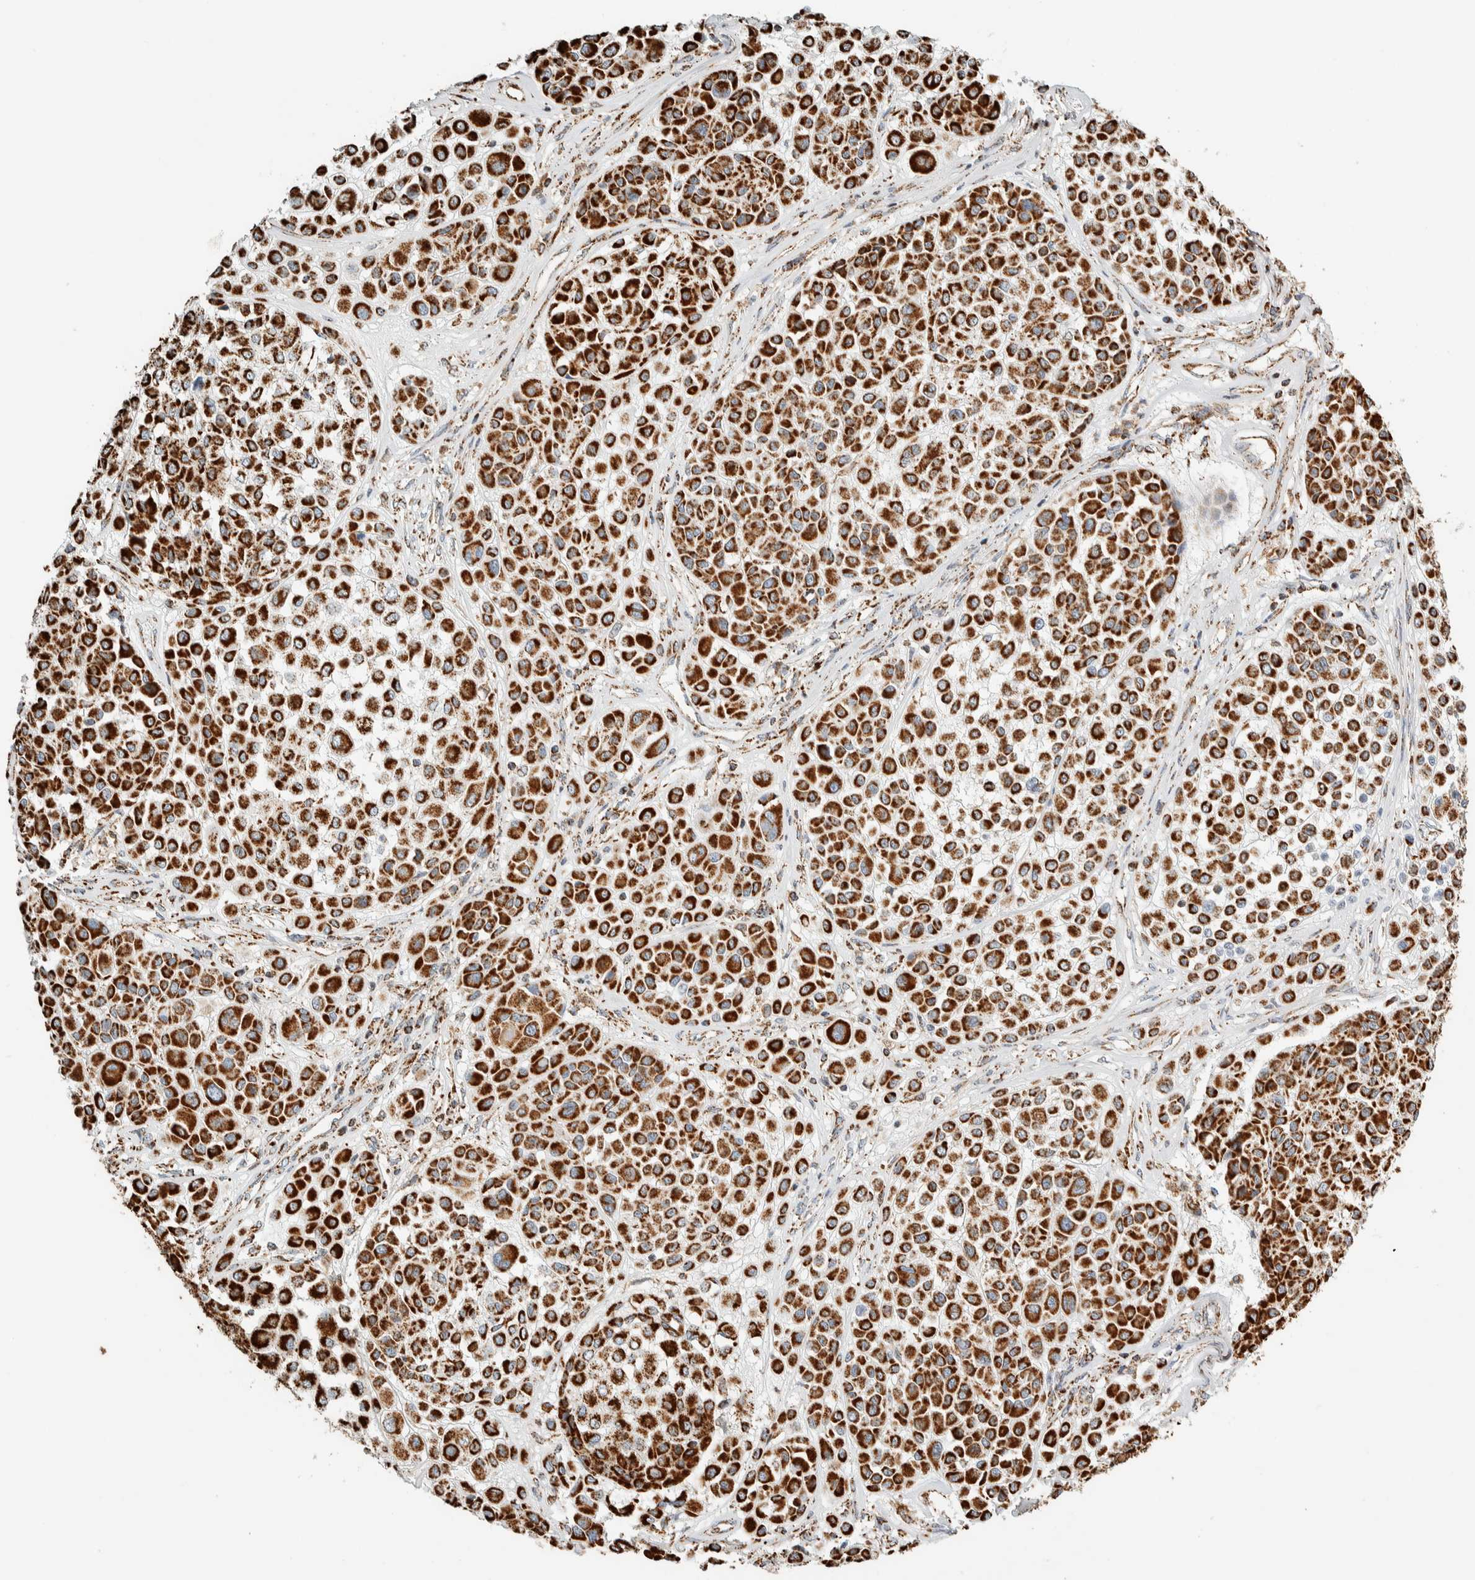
{"staining": {"intensity": "strong", "quantity": ">75%", "location": "cytoplasmic/membranous"}, "tissue": "melanoma", "cell_type": "Tumor cells", "image_type": "cancer", "snomed": [{"axis": "morphology", "description": "Malignant melanoma, Metastatic site"}, {"axis": "topography", "description": "Soft tissue"}], "caption": "This micrograph displays immunohistochemistry staining of melanoma, with high strong cytoplasmic/membranous staining in about >75% of tumor cells.", "gene": "ZNF454", "patient": {"sex": "male", "age": 41}}